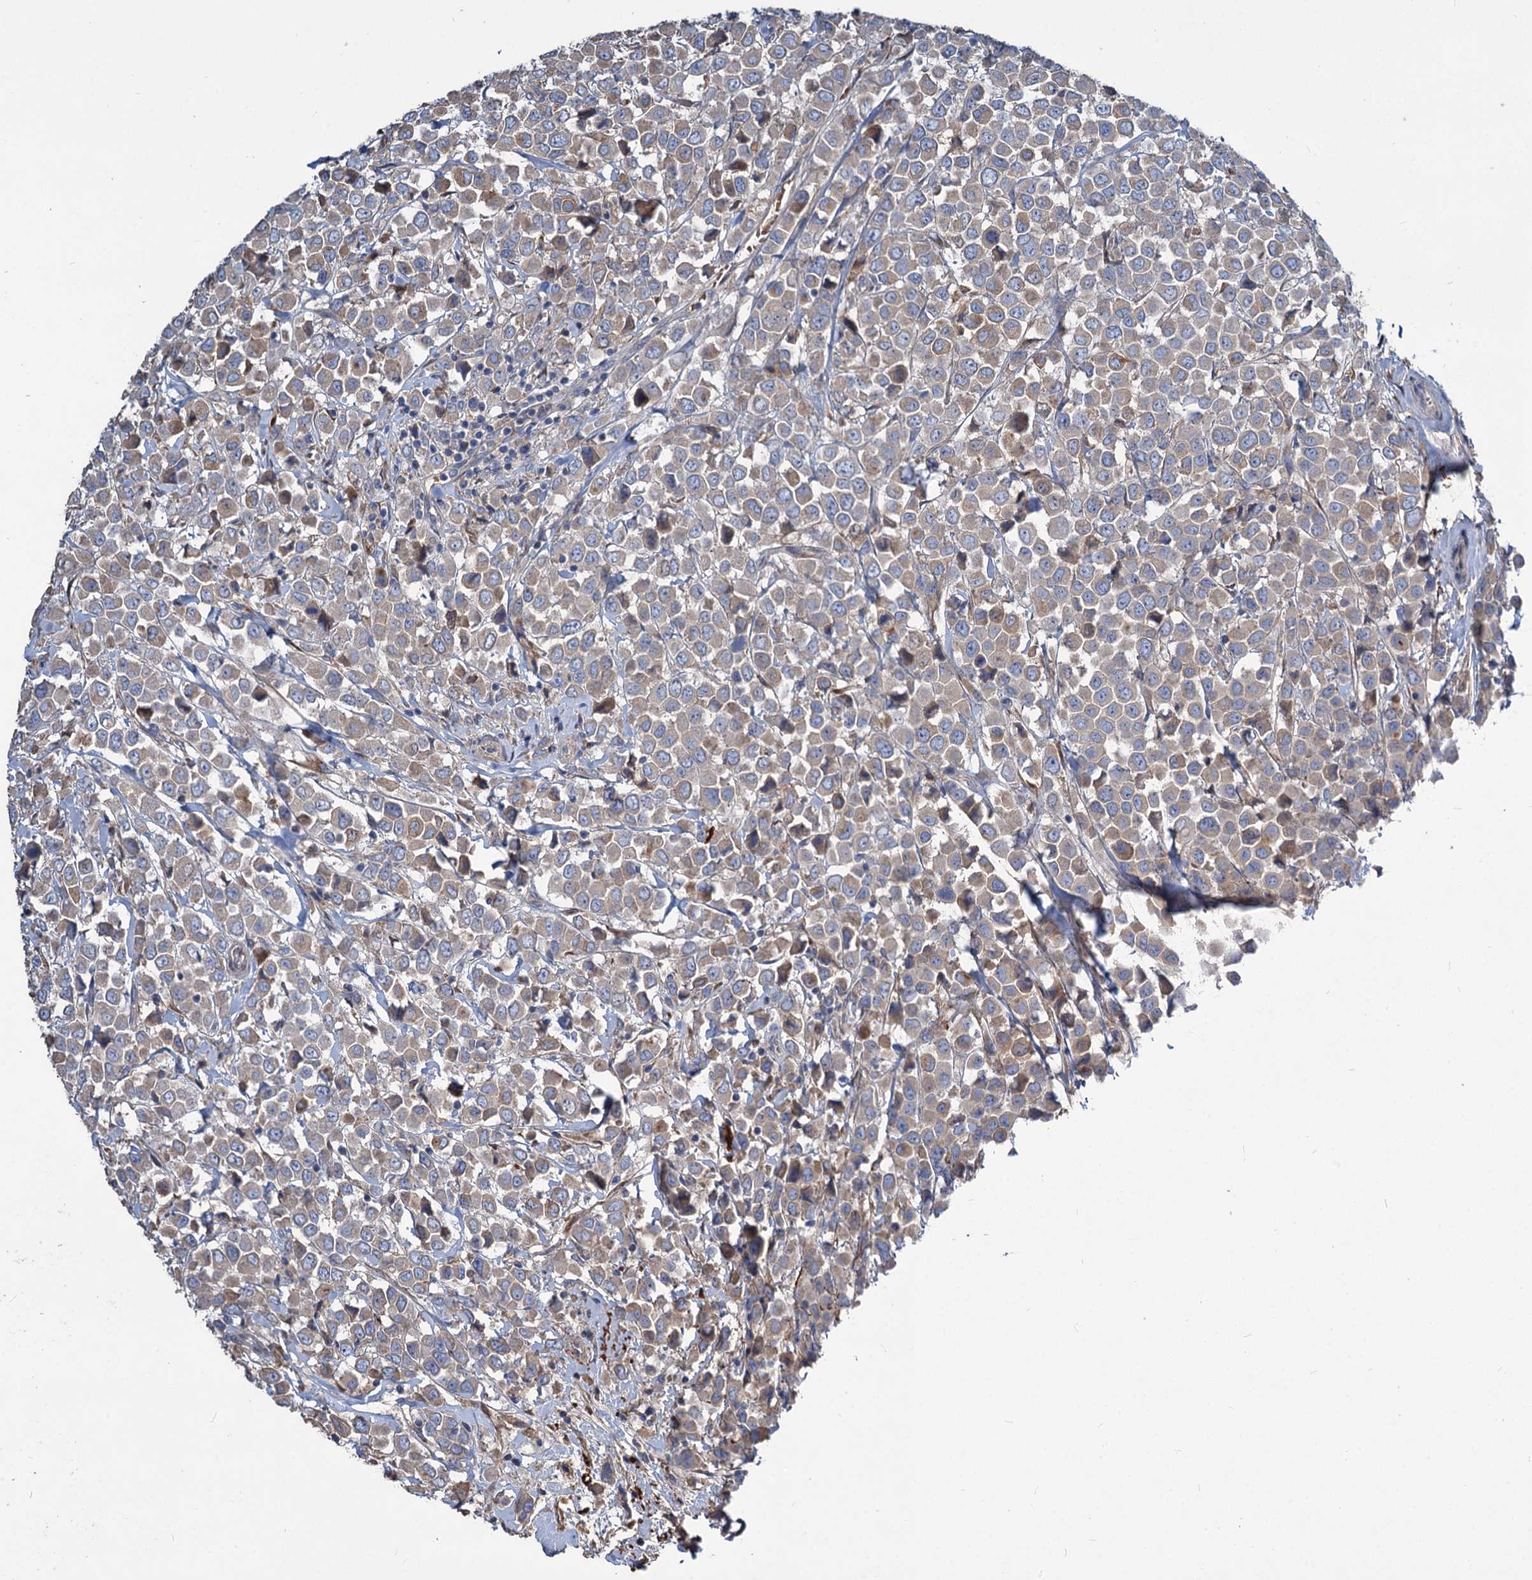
{"staining": {"intensity": "weak", "quantity": ">75%", "location": "cytoplasmic/membranous"}, "tissue": "breast cancer", "cell_type": "Tumor cells", "image_type": "cancer", "snomed": [{"axis": "morphology", "description": "Duct carcinoma"}, {"axis": "topography", "description": "Breast"}], "caption": "Breast invasive ductal carcinoma tissue displays weak cytoplasmic/membranous expression in about >75% of tumor cells, visualized by immunohistochemistry.", "gene": "URAD", "patient": {"sex": "female", "age": 61}}